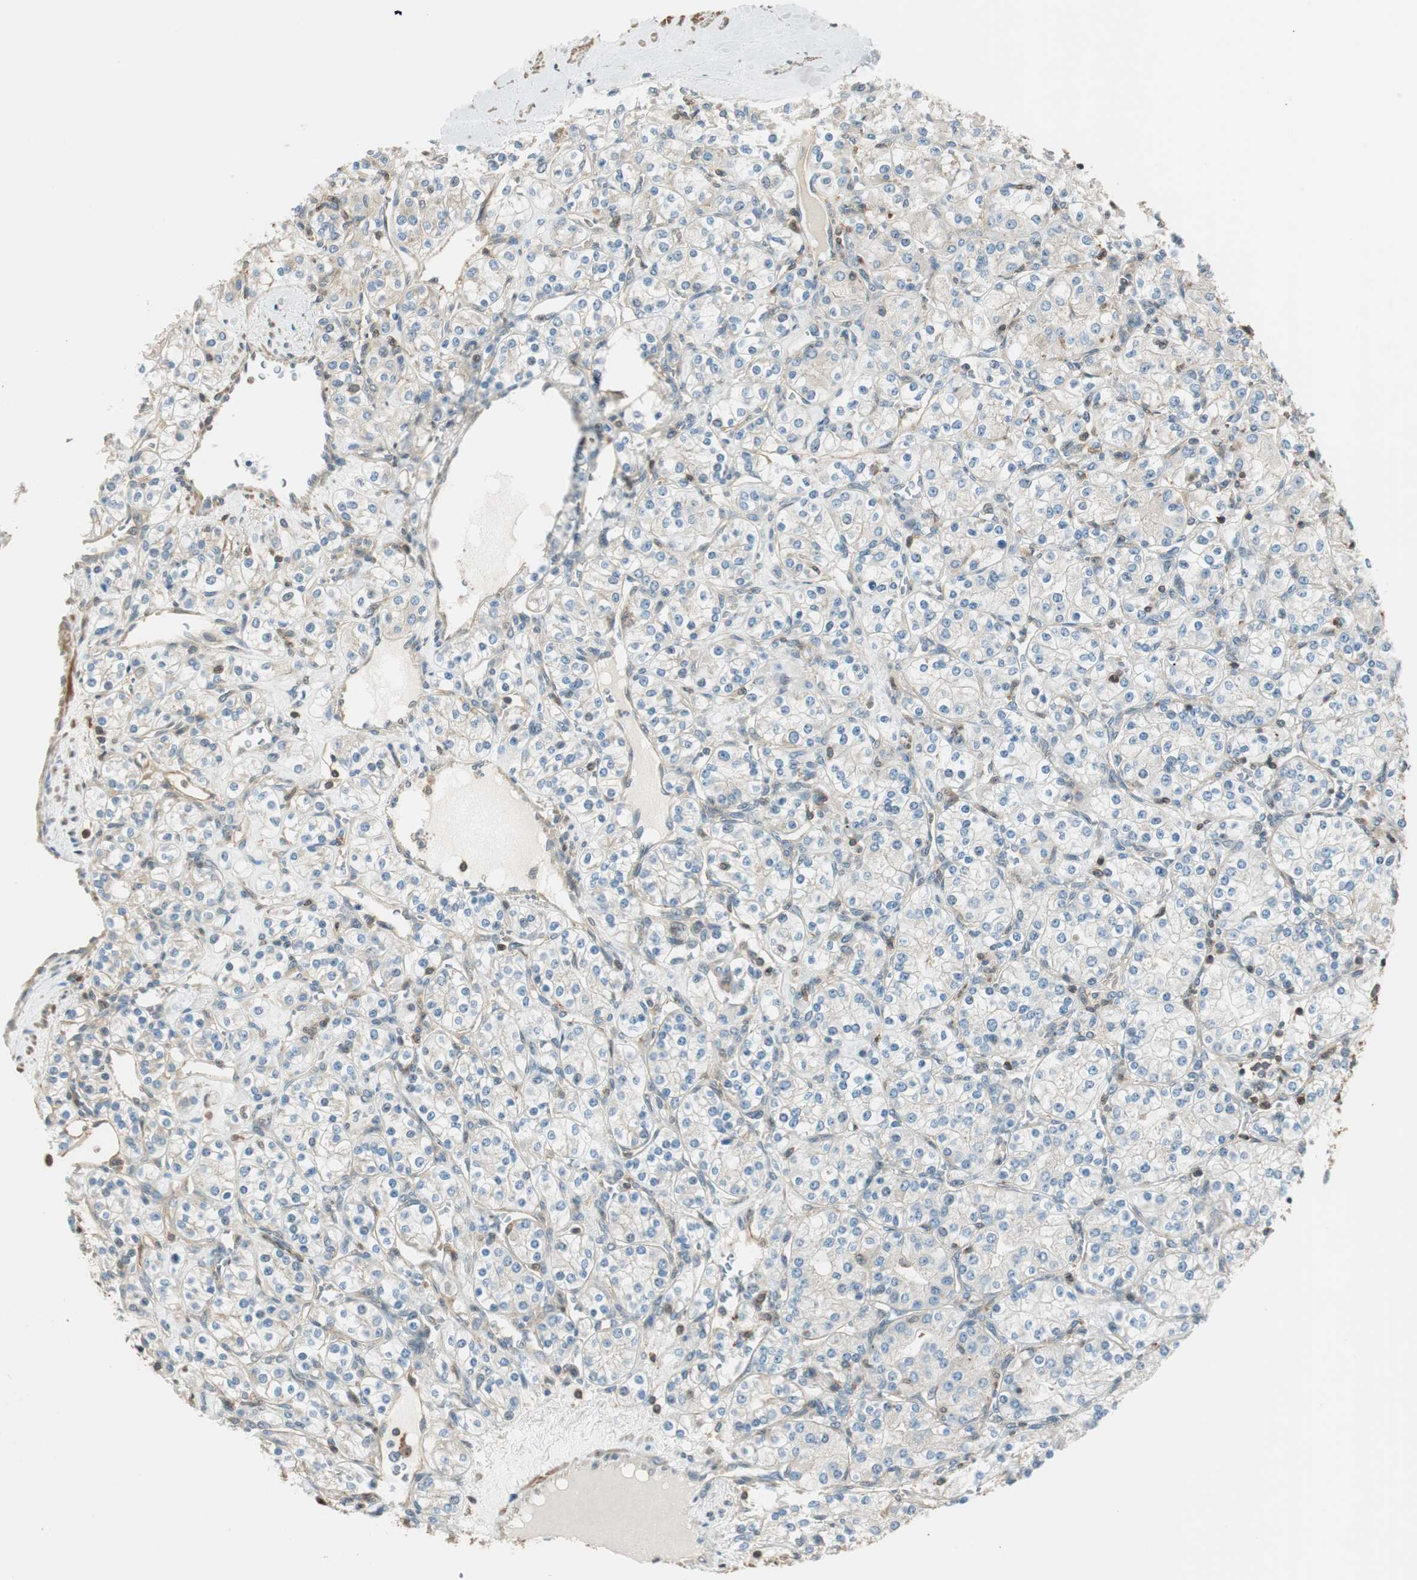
{"staining": {"intensity": "weak", "quantity": "<25%", "location": "cytoplasmic/membranous"}, "tissue": "renal cancer", "cell_type": "Tumor cells", "image_type": "cancer", "snomed": [{"axis": "morphology", "description": "Adenocarcinoma, NOS"}, {"axis": "topography", "description": "Kidney"}], "caption": "An IHC photomicrograph of renal adenocarcinoma is shown. There is no staining in tumor cells of renal adenocarcinoma. The staining is performed using DAB (3,3'-diaminobenzidine) brown chromogen with nuclei counter-stained in using hematoxylin.", "gene": "PI4K2B", "patient": {"sex": "male", "age": 77}}